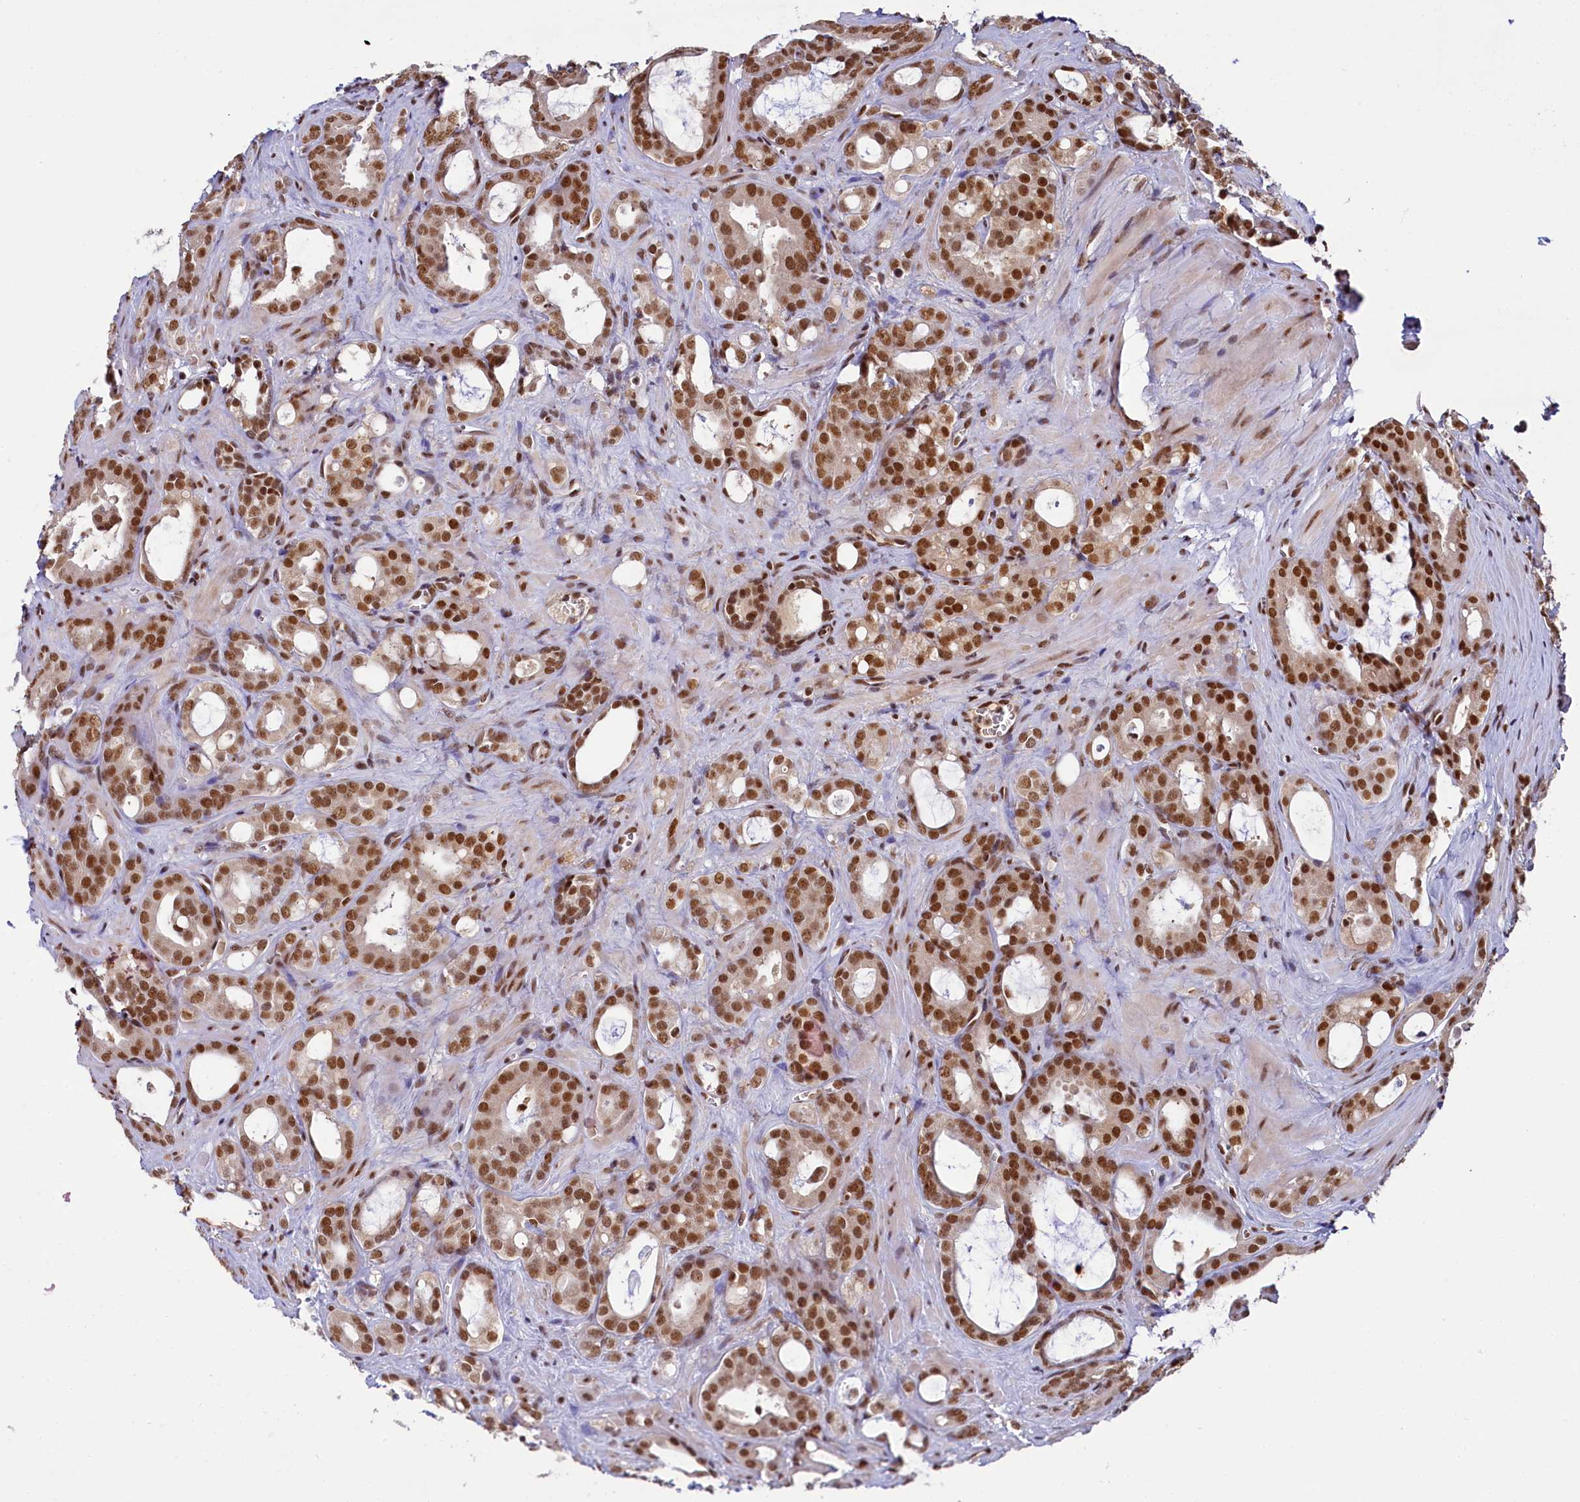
{"staining": {"intensity": "moderate", "quantity": ">75%", "location": "nuclear"}, "tissue": "prostate cancer", "cell_type": "Tumor cells", "image_type": "cancer", "snomed": [{"axis": "morphology", "description": "Adenocarcinoma, High grade"}, {"axis": "topography", "description": "Prostate"}], "caption": "Moderate nuclear staining for a protein is identified in approximately >75% of tumor cells of prostate cancer using immunohistochemistry.", "gene": "PPHLN1", "patient": {"sex": "male", "age": 72}}